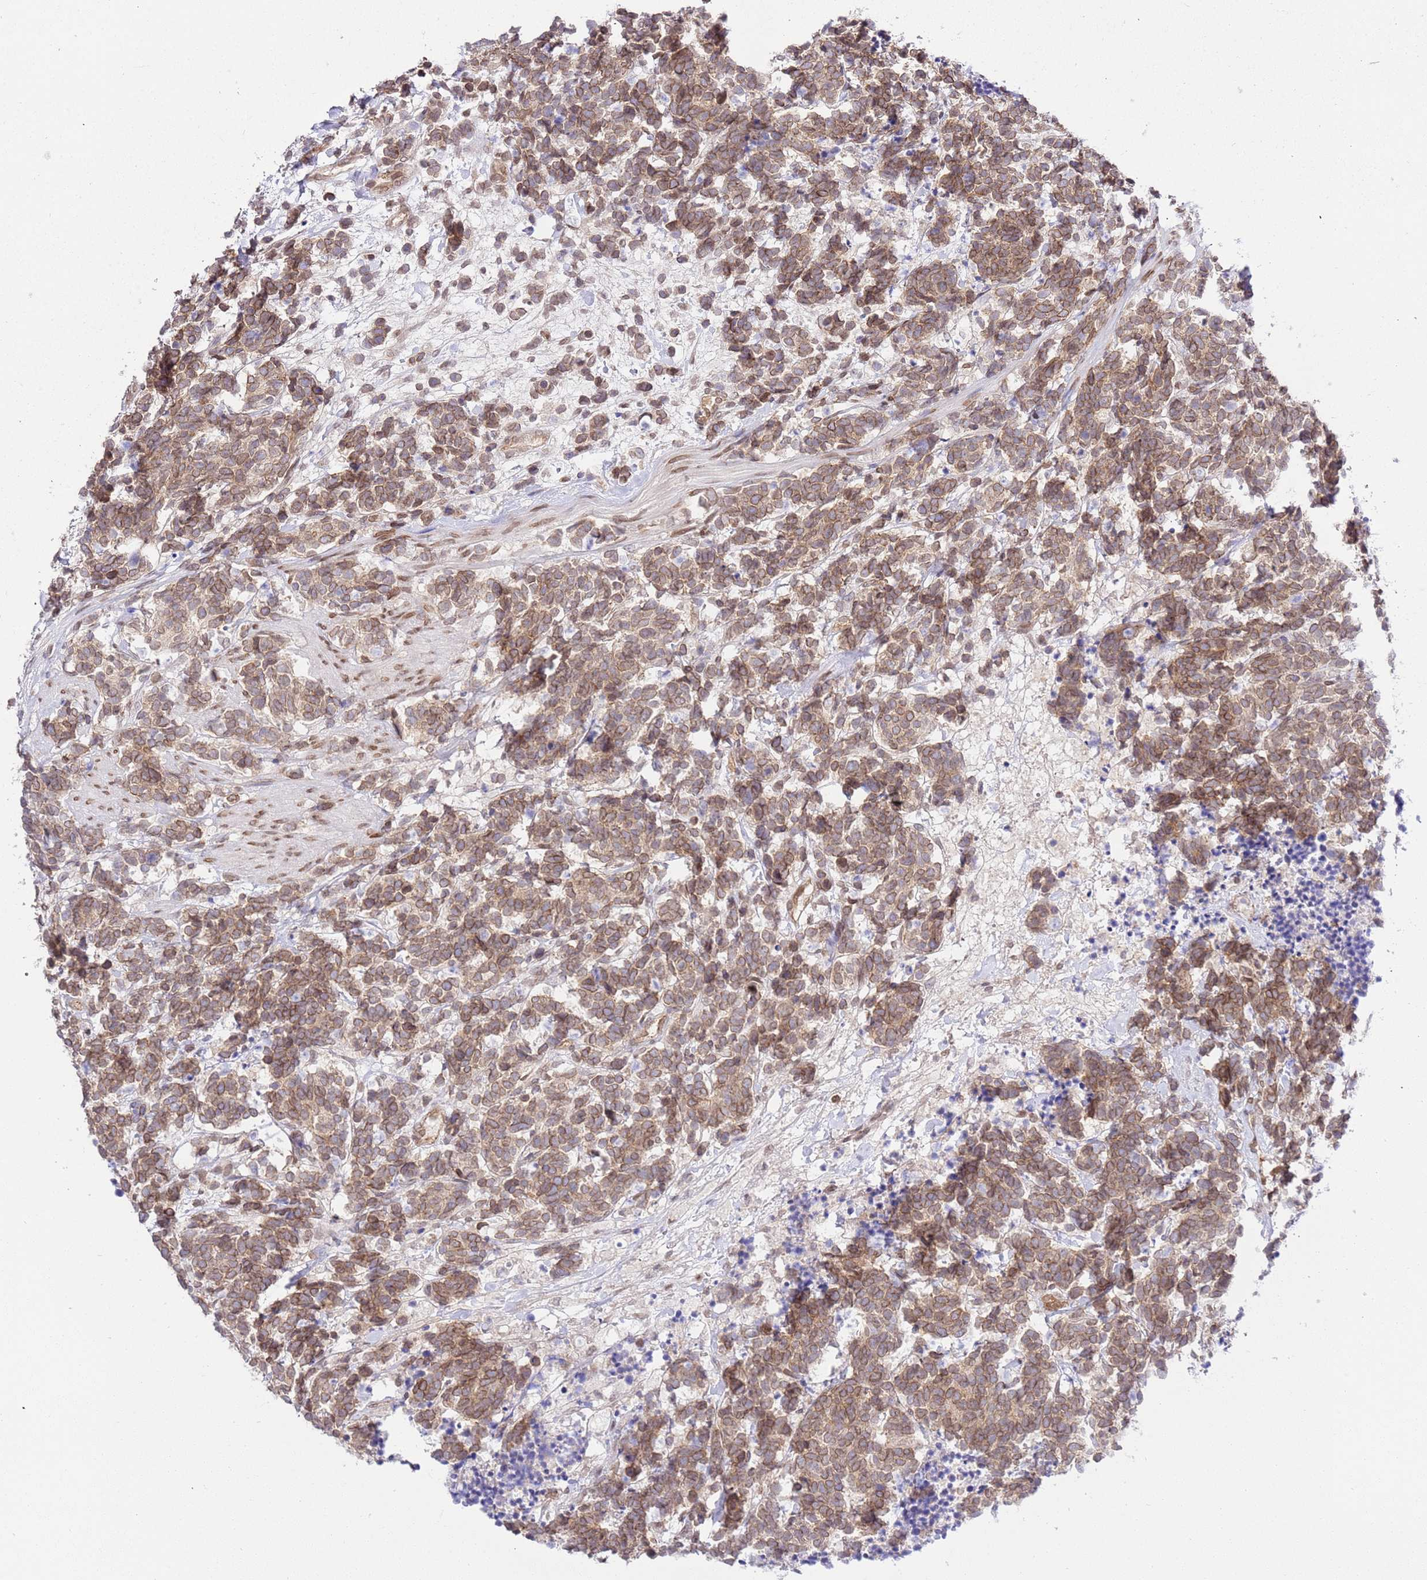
{"staining": {"intensity": "moderate", "quantity": ">75%", "location": "cytoplasmic/membranous"}, "tissue": "carcinoid", "cell_type": "Tumor cells", "image_type": "cancer", "snomed": [{"axis": "morphology", "description": "Carcinoma, NOS"}, {"axis": "morphology", "description": "Carcinoid, malignant, NOS"}, {"axis": "topography", "description": "Prostate"}], "caption": "The immunohistochemical stain highlights moderate cytoplasmic/membranous positivity in tumor cells of carcinoid tissue.", "gene": "TRIM37", "patient": {"sex": "male", "age": 57}}